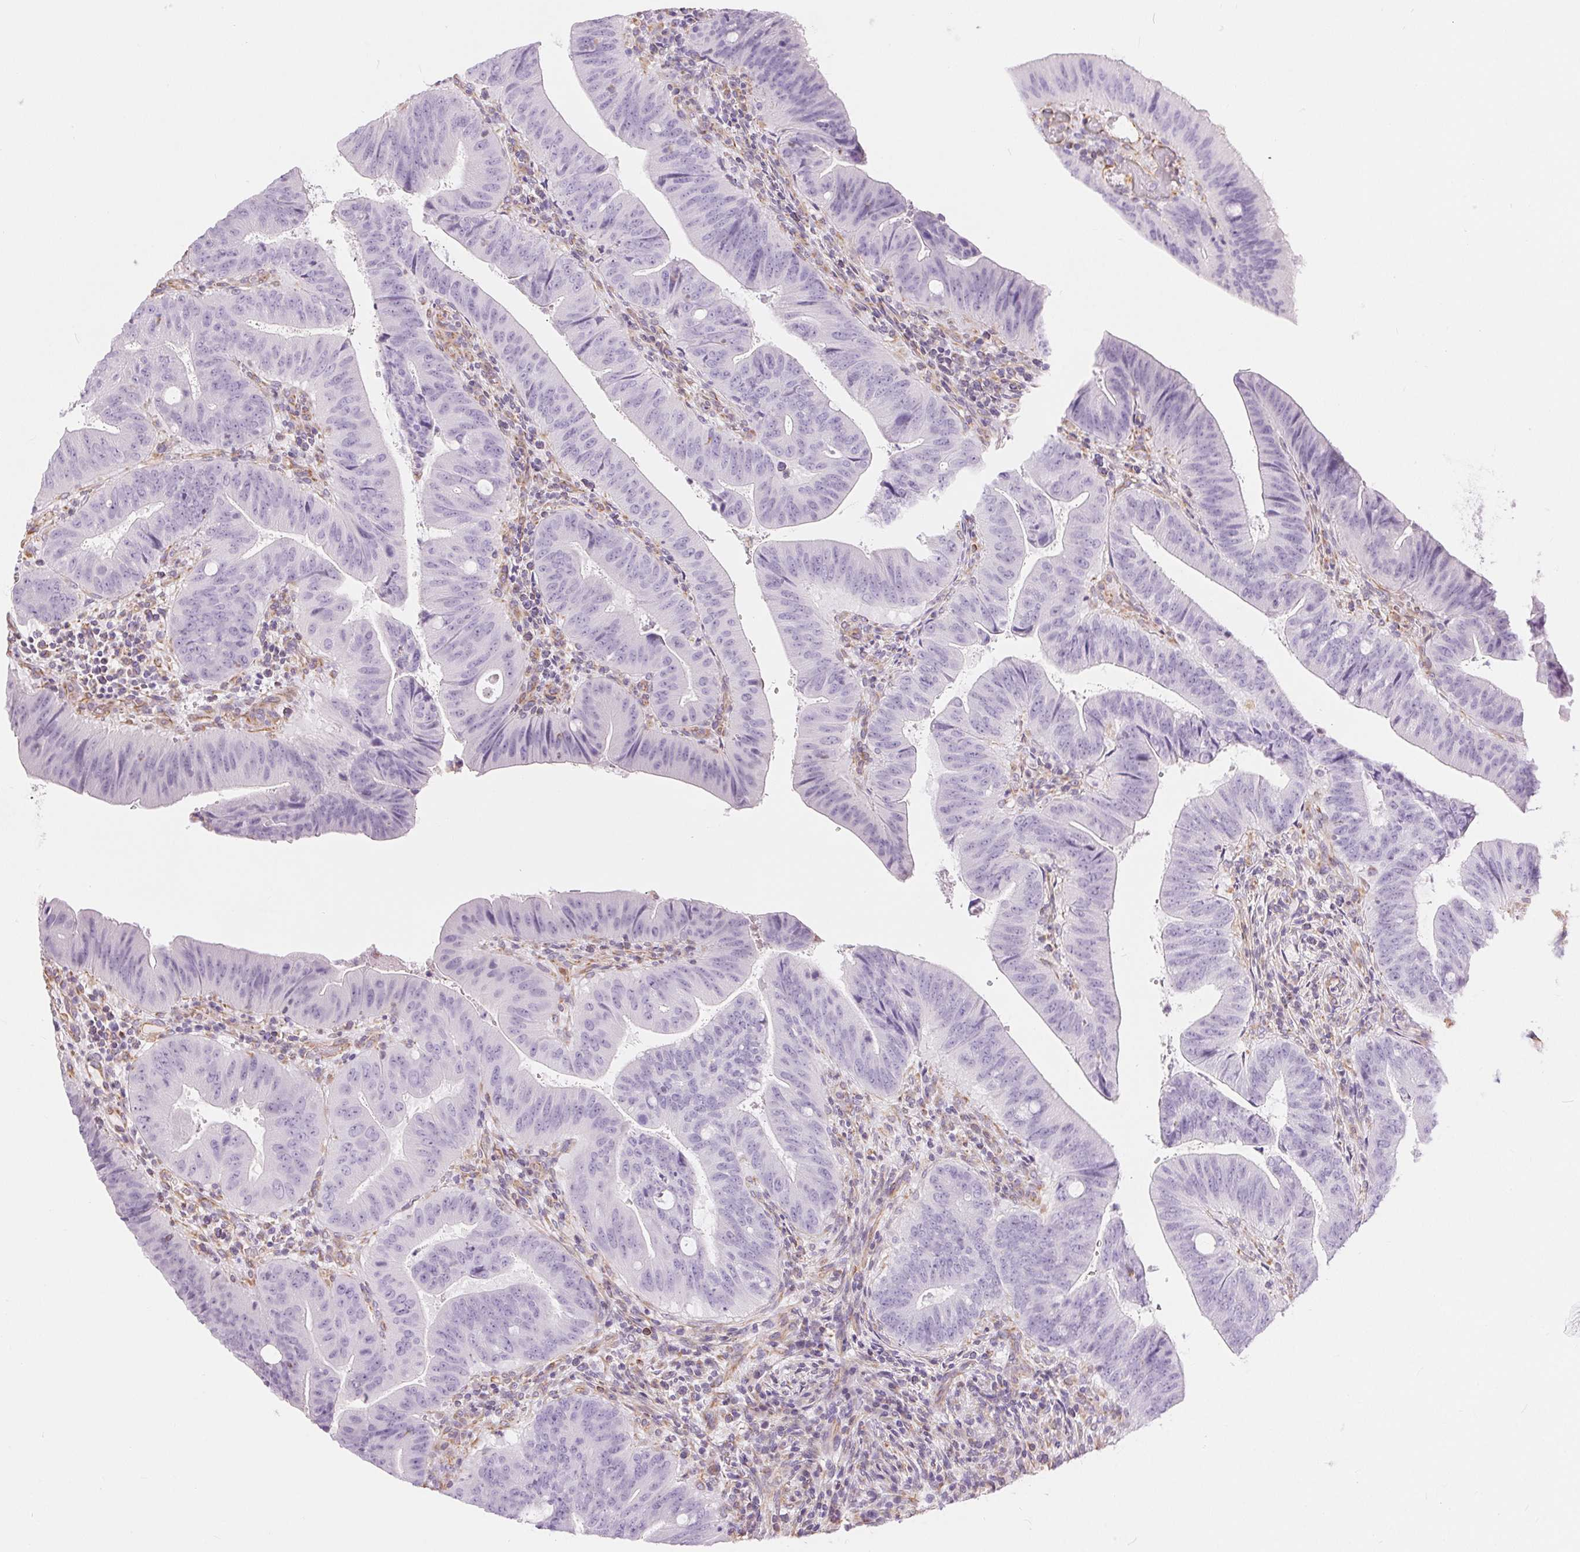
{"staining": {"intensity": "negative", "quantity": "none", "location": "none"}, "tissue": "colorectal cancer", "cell_type": "Tumor cells", "image_type": "cancer", "snomed": [{"axis": "morphology", "description": "Adenocarcinoma, NOS"}, {"axis": "topography", "description": "Colon"}], "caption": "A histopathology image of human colorectal cancer (adenocarcinoma) is negative for staining in tumor cells.", "gene": "GFAP", "patient": {"sex": "female", "age": 43}}